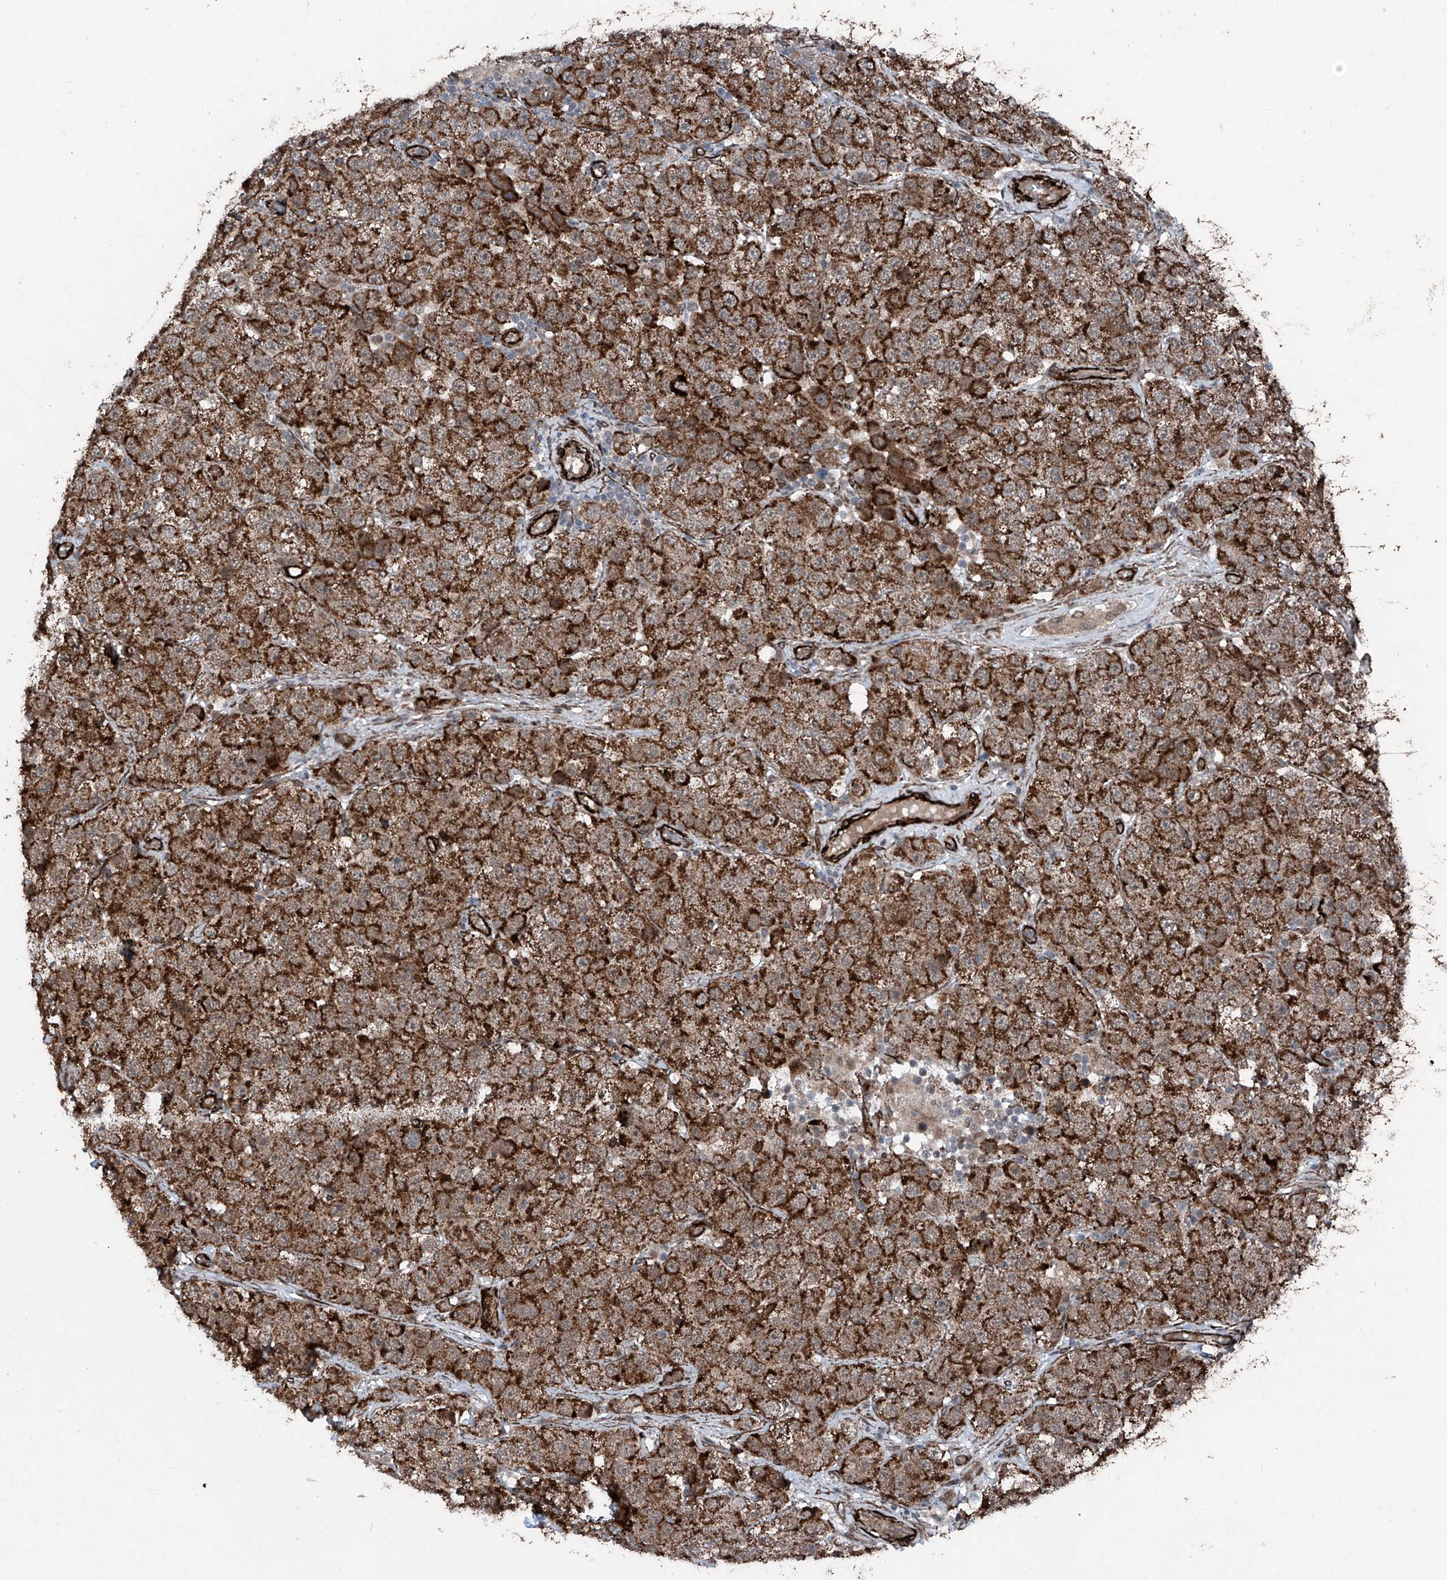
{"staining": {"intensity": "strong", "quantity": ">75%", "location": "cytoplasmic/membranous"}, "tissue": "testis cancer", "cell_type": "Tumor cells", "image_type": "cancer", "snomed": [{"axis": "morphology", "description": "Seminoma, NOS"}, {"axis": "topography", "description": "Testis"}], "caption": "Immunohistochemistry staining of testis cancer (seminoma), which exhibits high levels of strong cytoplasmic/membranous staining in approximately >75% of tumor cells indicating strong cytoplasmic/membranous protein staining. The staining was performed using DAB (3,3'-diaminobenzidine) (brown) for protein detection and nuclei were counterstained in hematoxylin (blue).", "gene": "COA7", "patient": {"sex": "male", "age": 28}}